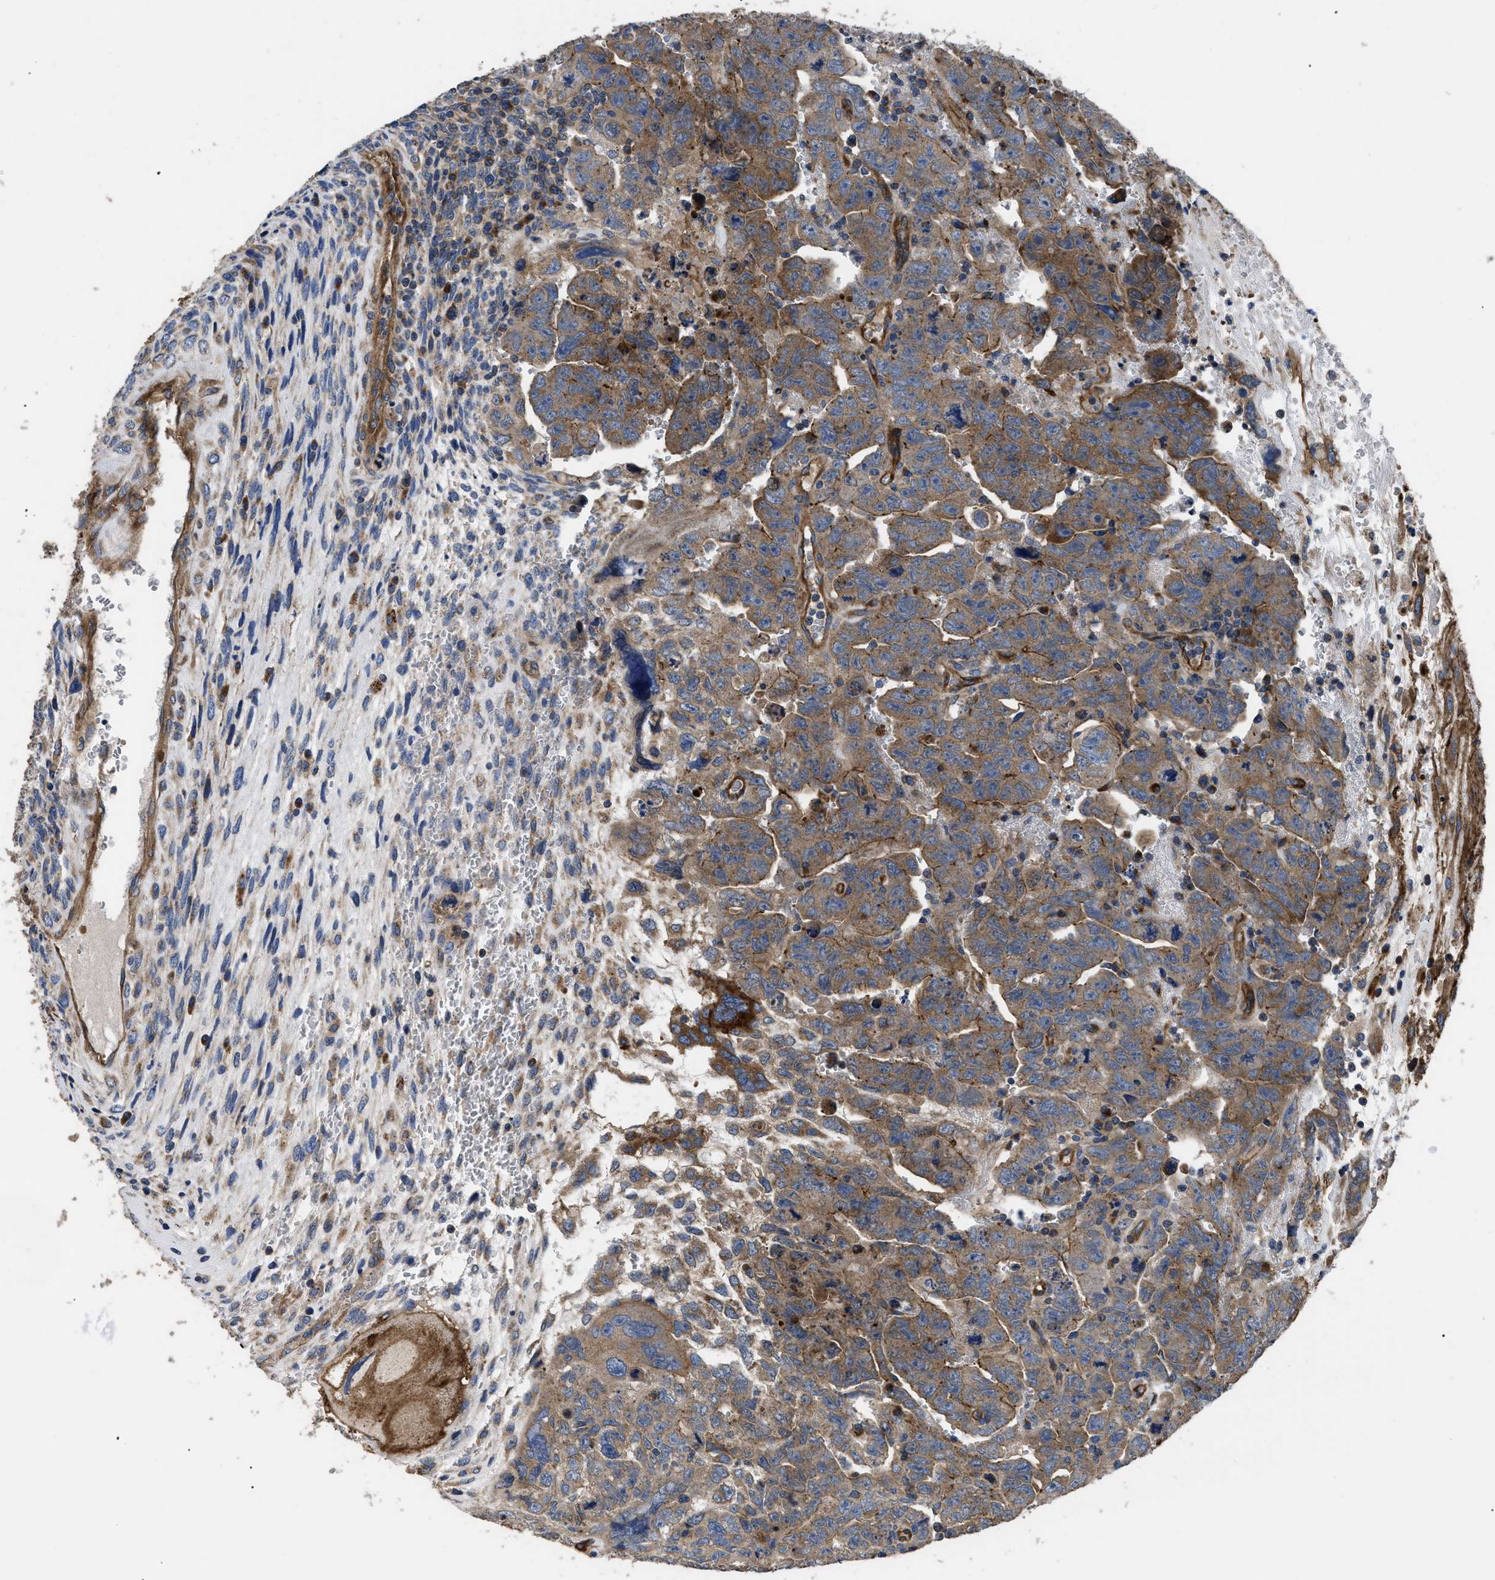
{"staining": {"intensity": "moderate", "quantity": ">75%", "location": "cytoplasmic/membranous"}, "tissue": "testis cancer", "cell_type": "Tumor cells", "image_type": "cancer", "snomed": [{"axis": "morphology", "description": "Carcinoma, Embryonal, NOS"}, {"axis": "topography", "description": "Testis"}], "caption": "Tumor cells display medium levels of moderate cytoplasmic/membranous staining in about >75% of cells in human testis cancer (embryonal carcinoma).", "gene": "NT5E", "patient": {"sex": "male", "age": 28}}